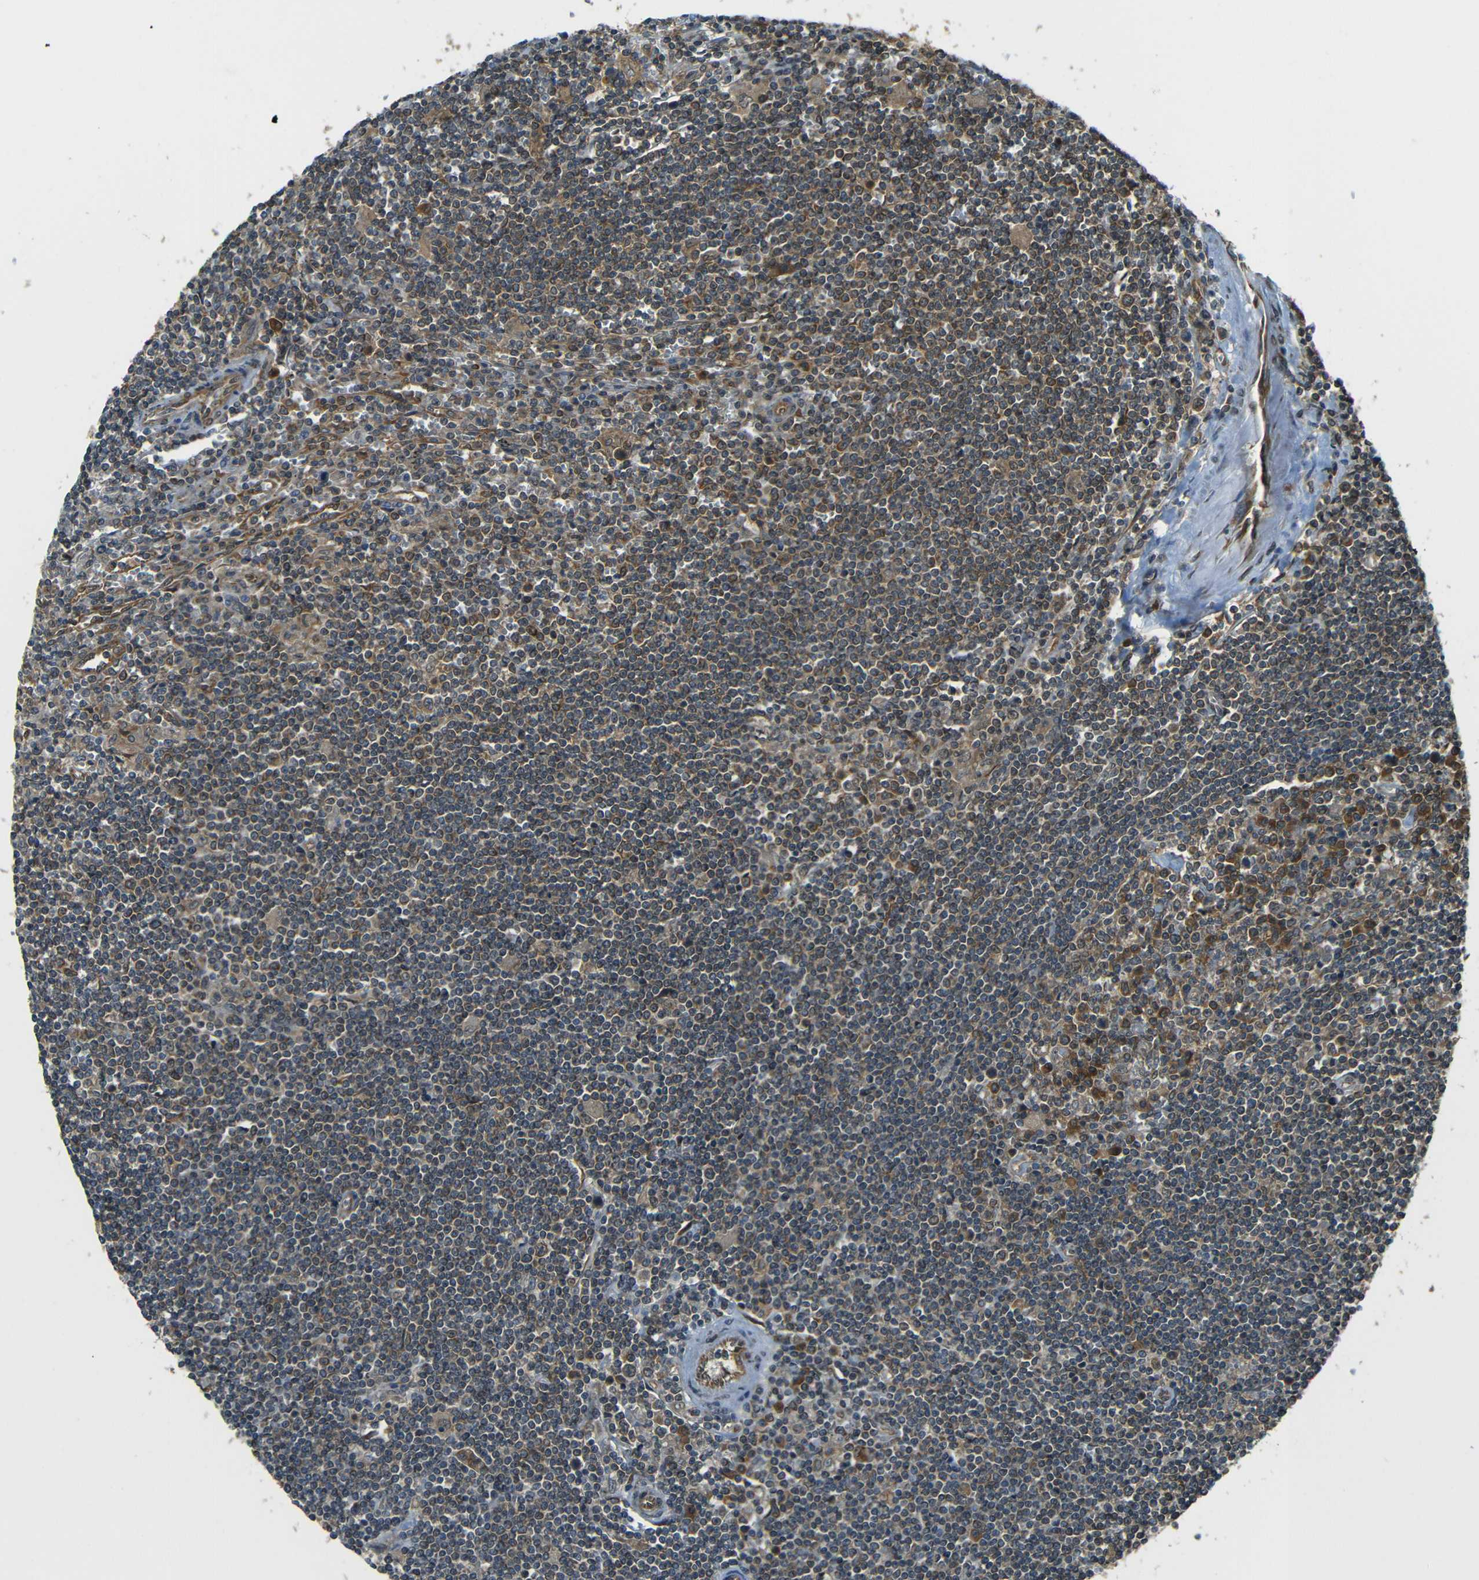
{"staining": {"intensity": "moderate", "quantity": "25%-75%", "location": "cytoplasmic/membranous"}, "tissue": "lymphoma", "cell_type": "Tumor cells", "image_type": "cancer", "snomed": [{"axis": "morphology", "description": "Malignant lymphoma, non-Hodgkin's type, Low grade"}, {"axis": "topography", "description": "Spleen"}], "caption": "Lymphoma tissue exhibits moderate cytoplasmic/membranous positivity in approximately 25%-75% of tumor cells, visualized by immunohistochemistry.", "gene": "VAPB", "patient": {"sex": "male", "age": 76}}